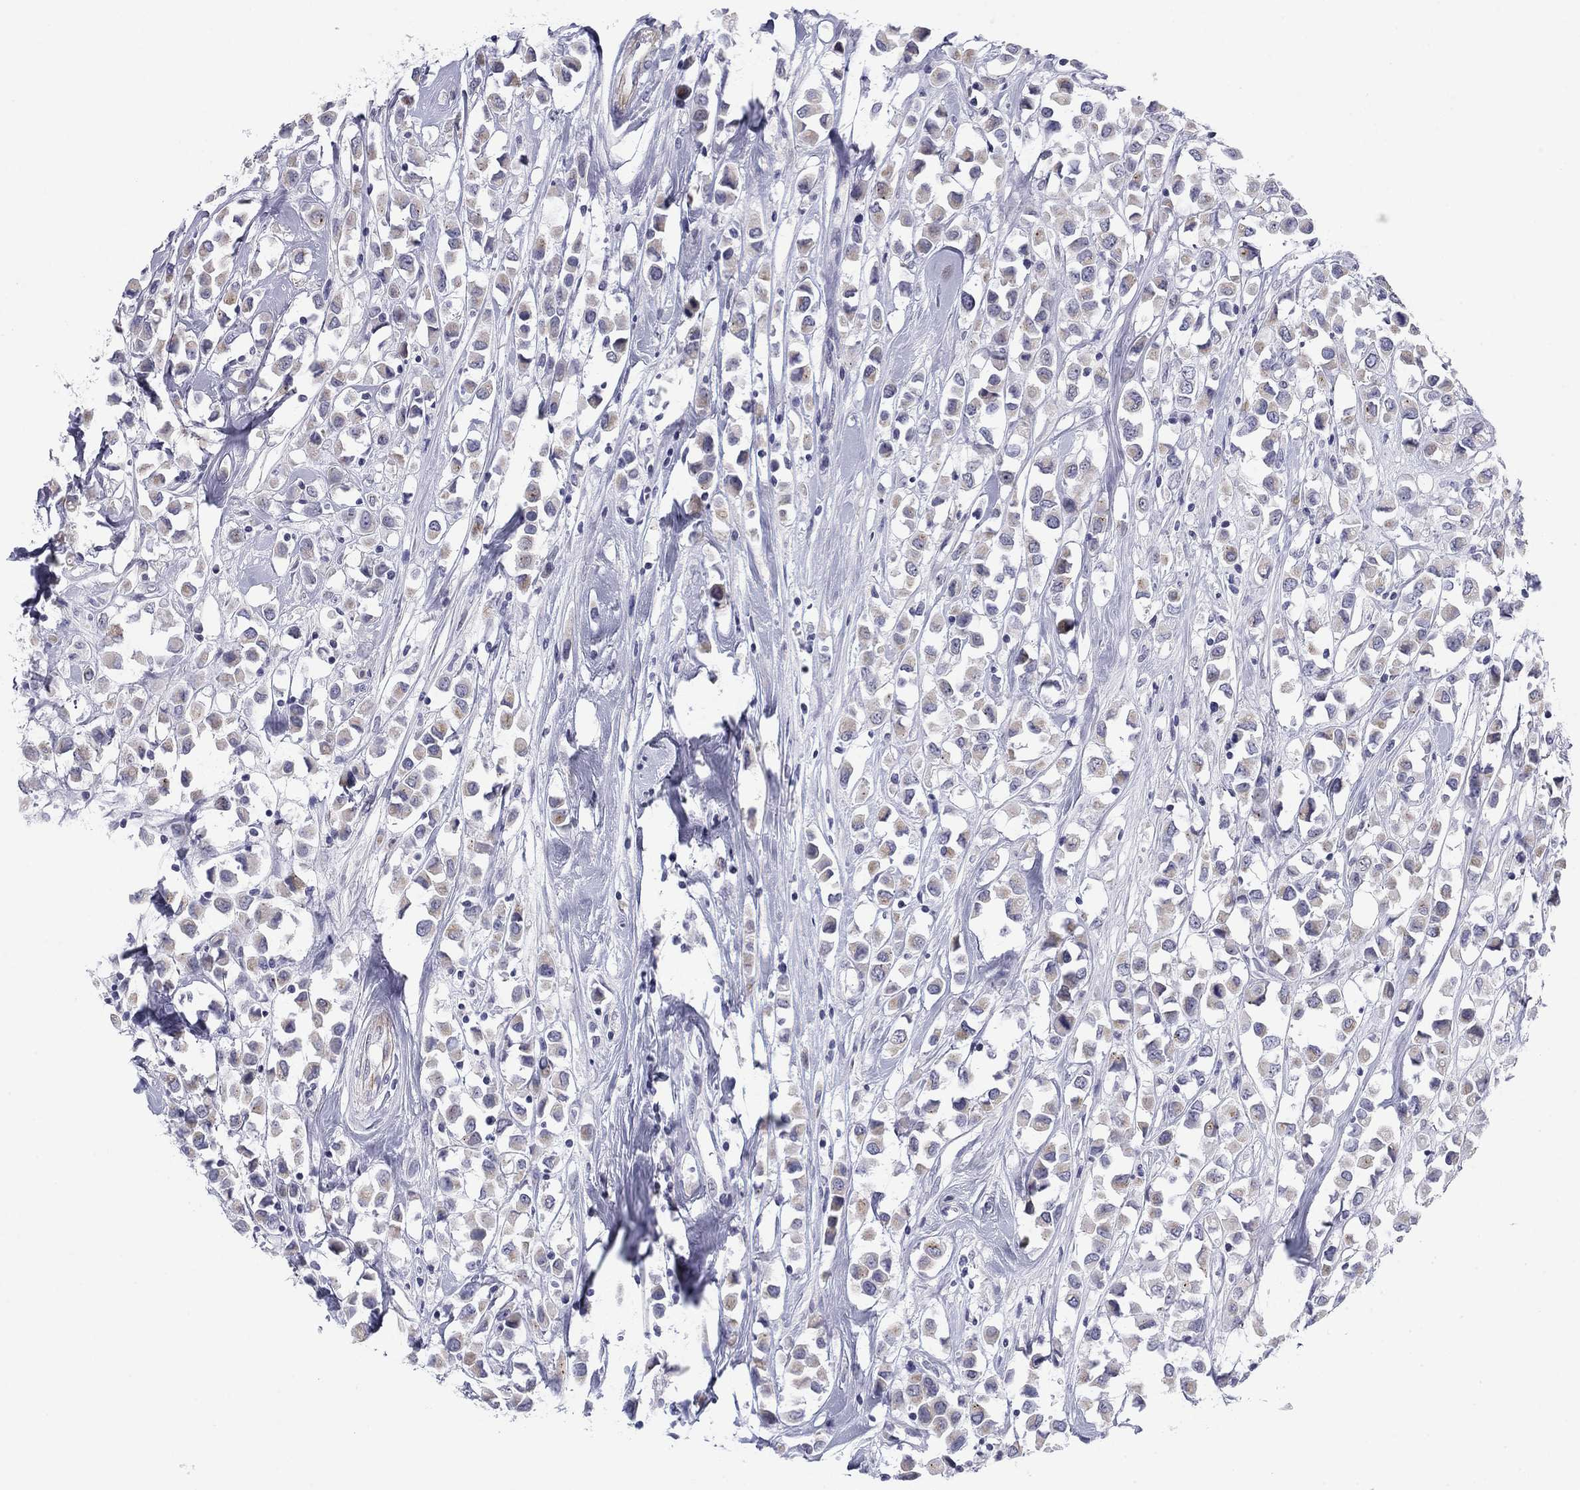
{"staining": {"intensity": "negative", "quantity": "none", "location": "none"}, "tissue": "breast cancer", "cell_type": "Tumor cells", "image_type": "cancer", "snomed": [{"axis": "morphology", "description": "Duct carcinoma"}, {"axis": "topography", "description": "Breast"}], "caption": "Immunohistochemistry micrograph of human breast cancer (intraductal carcinoma) stained for a protein (brown), which shows no positivity in tumor cells. (DAB (3,3'-diaminobenzidine) IHC visualized using brightfield microscopy, high magnification).", "gene": "PRPH", "patient": {"sex": "female", "age": 61}}